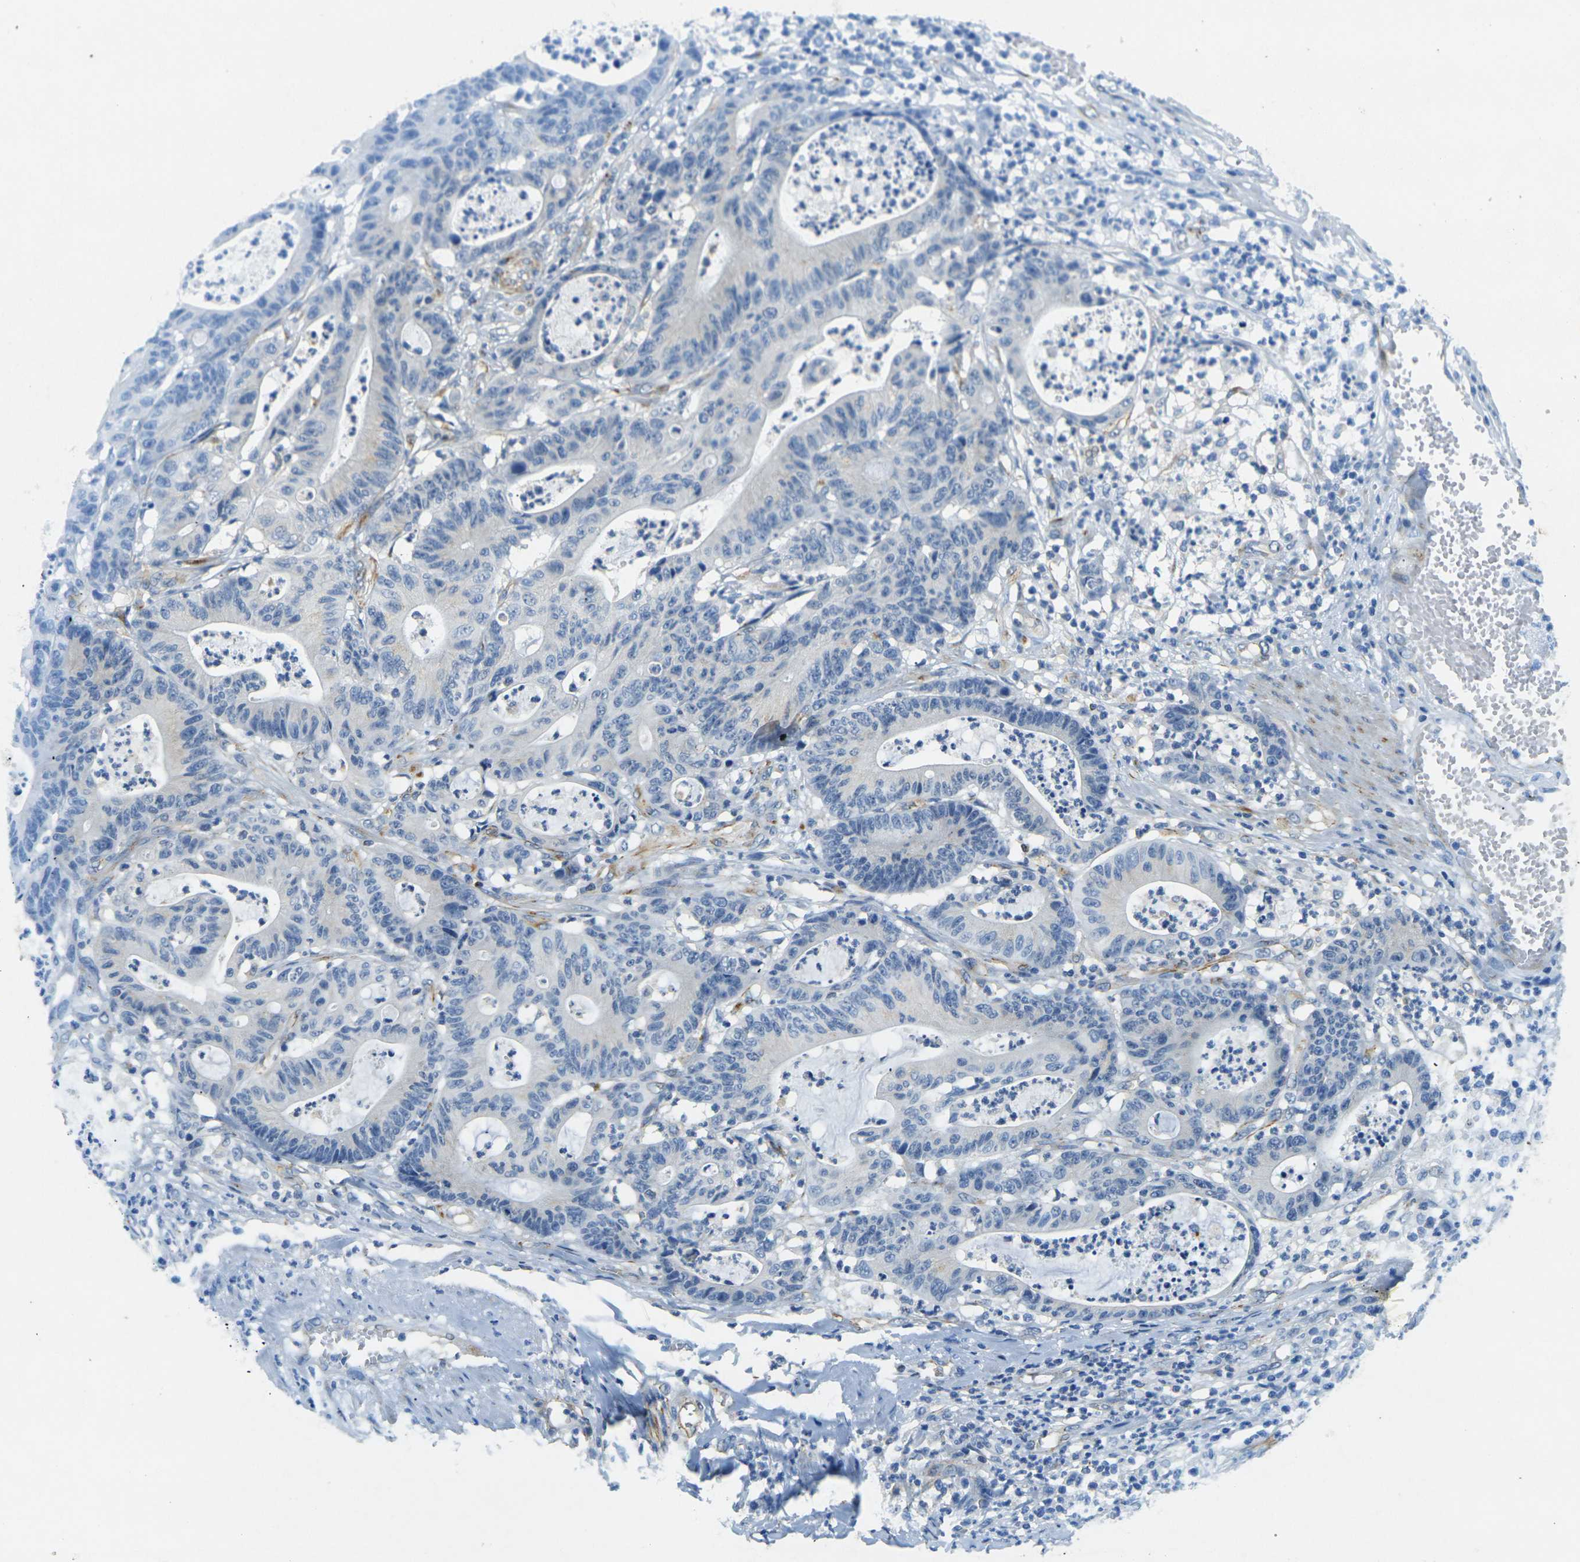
{"staining": {"intensity": "negative", "quantity": "none", "location": "none"}, "tissue": "colorectal cancer", "cell_type": "Tumor cells", "image_type": "cancer", "snomed": [{"axis": "morphology", "description": "Adenocarcinoma, NOS"}, {"axis": "topography", "description": "Colon"}], "caption": "An immunohistochemistry histopathology image of adenocarcinoma (colorectal) is shown. There is no staining in tumor cells of adenocarcinoma (colorectal).", "gene": "SORT1", "patient": {"sex": "female", "age": 84}}